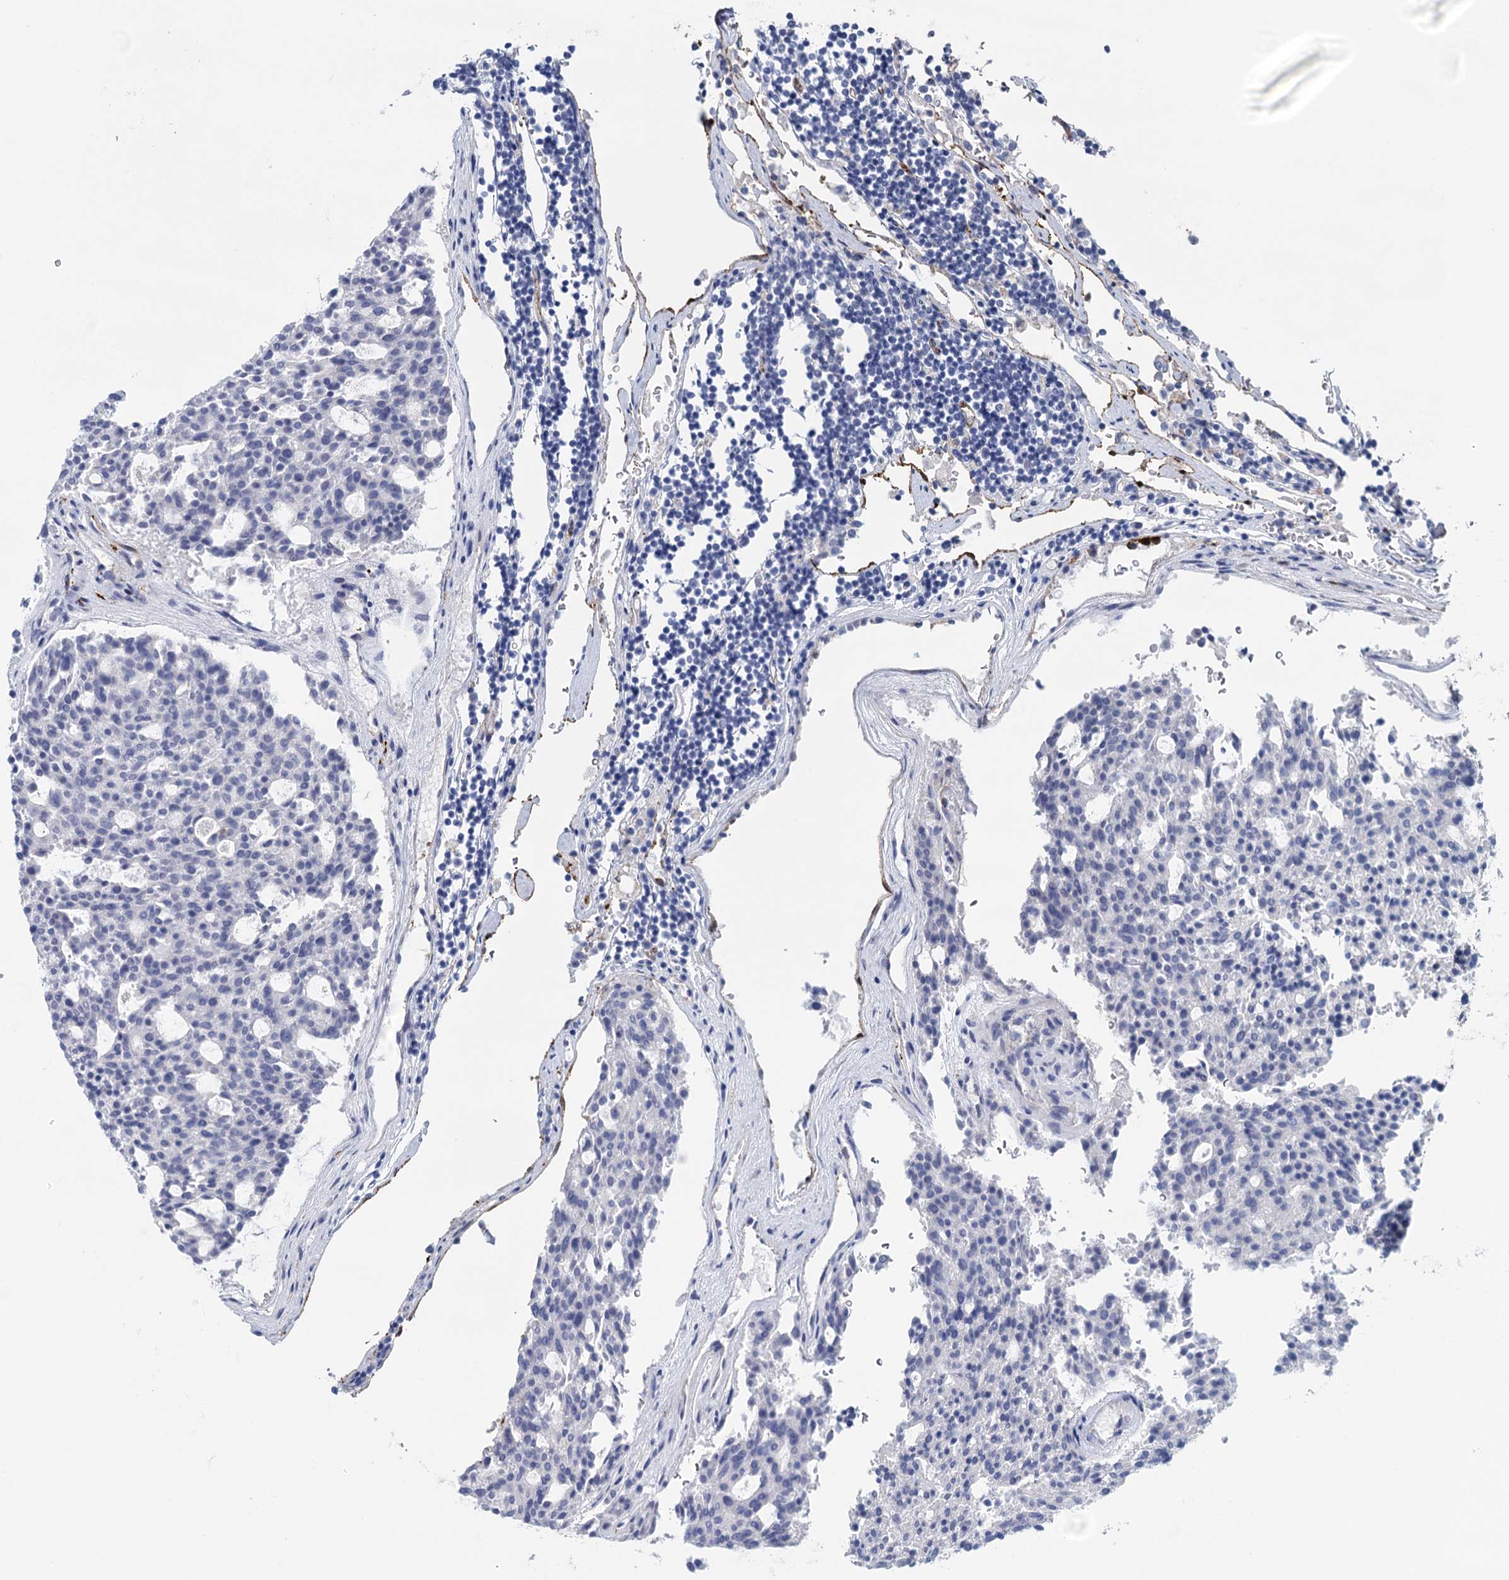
{"staining": {"intensity": "negative", "quantity": "none", "location": "none"}, "tissue": "carcinoid", "cell_type": "Tumor cells", "image_type": "cancer", "snomed": [{"axis": "morphology", "description": "Carcinoid, malignant, NOS"}, {"axis": "topography", "description": "Pancreas"}], "caption": "The micrograph demonstrates no staining of tumor cells in carcinoid.", "gene": "SNCG", "patient": {"sex": "female", "age": 54}}